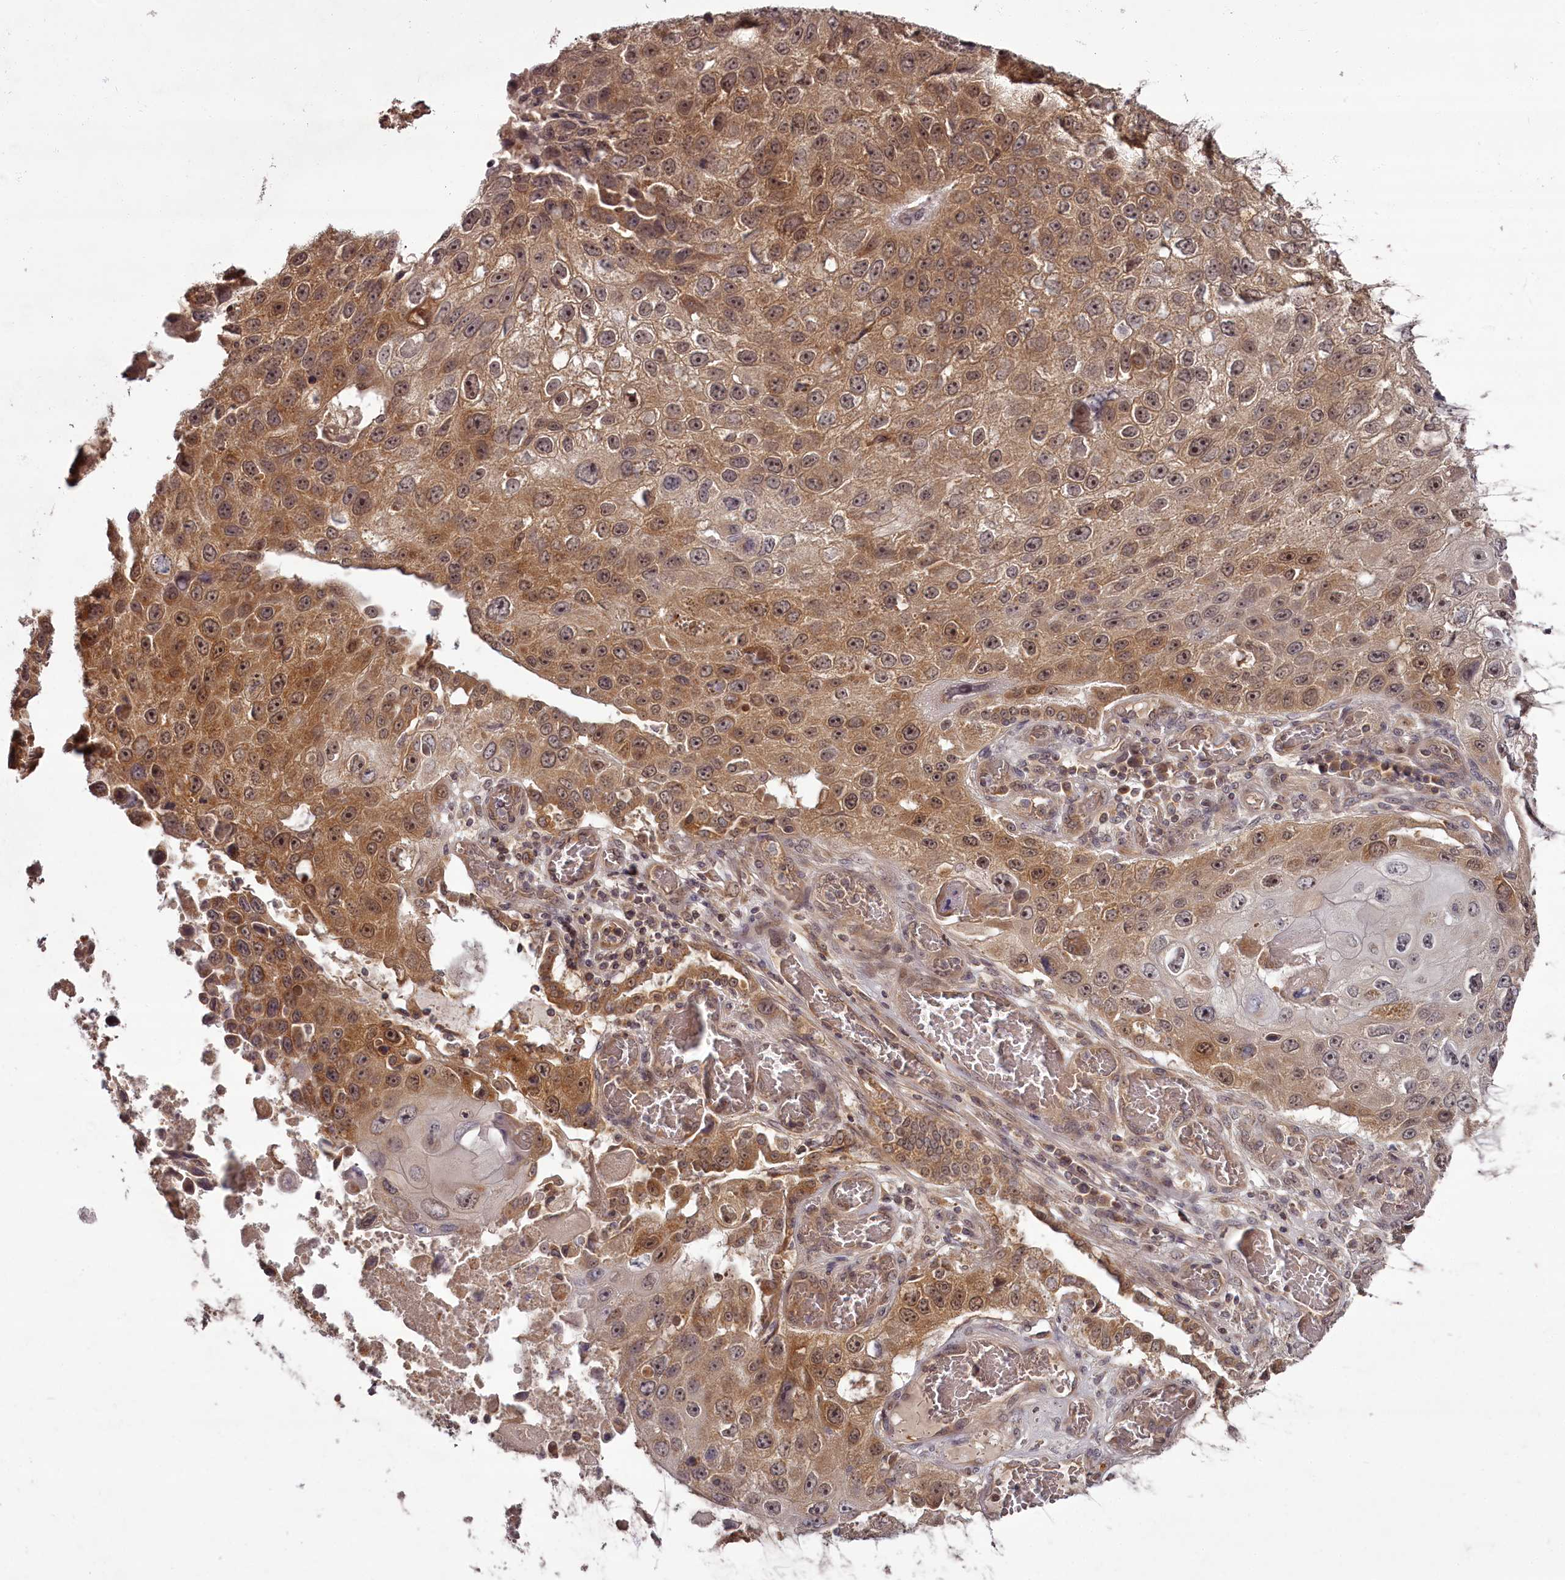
{"staining": {"intensity": "moderate", "quantity": ">75%", "location": "cytoplasmic/membranous"}, "tissue": "lung cancer", "cell_type": "Tumor cells", "image_type": "cancer", "snomed": [{"axis": "morphology", "description": "Squamous cell carcinoma, NOS"}, {"axis": "topography", "description": "Lung"}], "caption": "High-power microscopy captured an IHC histopathology image of squamous cell carcinoma (lung), revealing moderate cytoplasmic/membranous positivity in approximately >75% of tumor cells. Using DAB (brown) and hematoxylin (blue) stains, captured at high magnification using brightfield microscopy.", "gene": "PCBP2", "patient": {"sex": "male", "age": 61}}